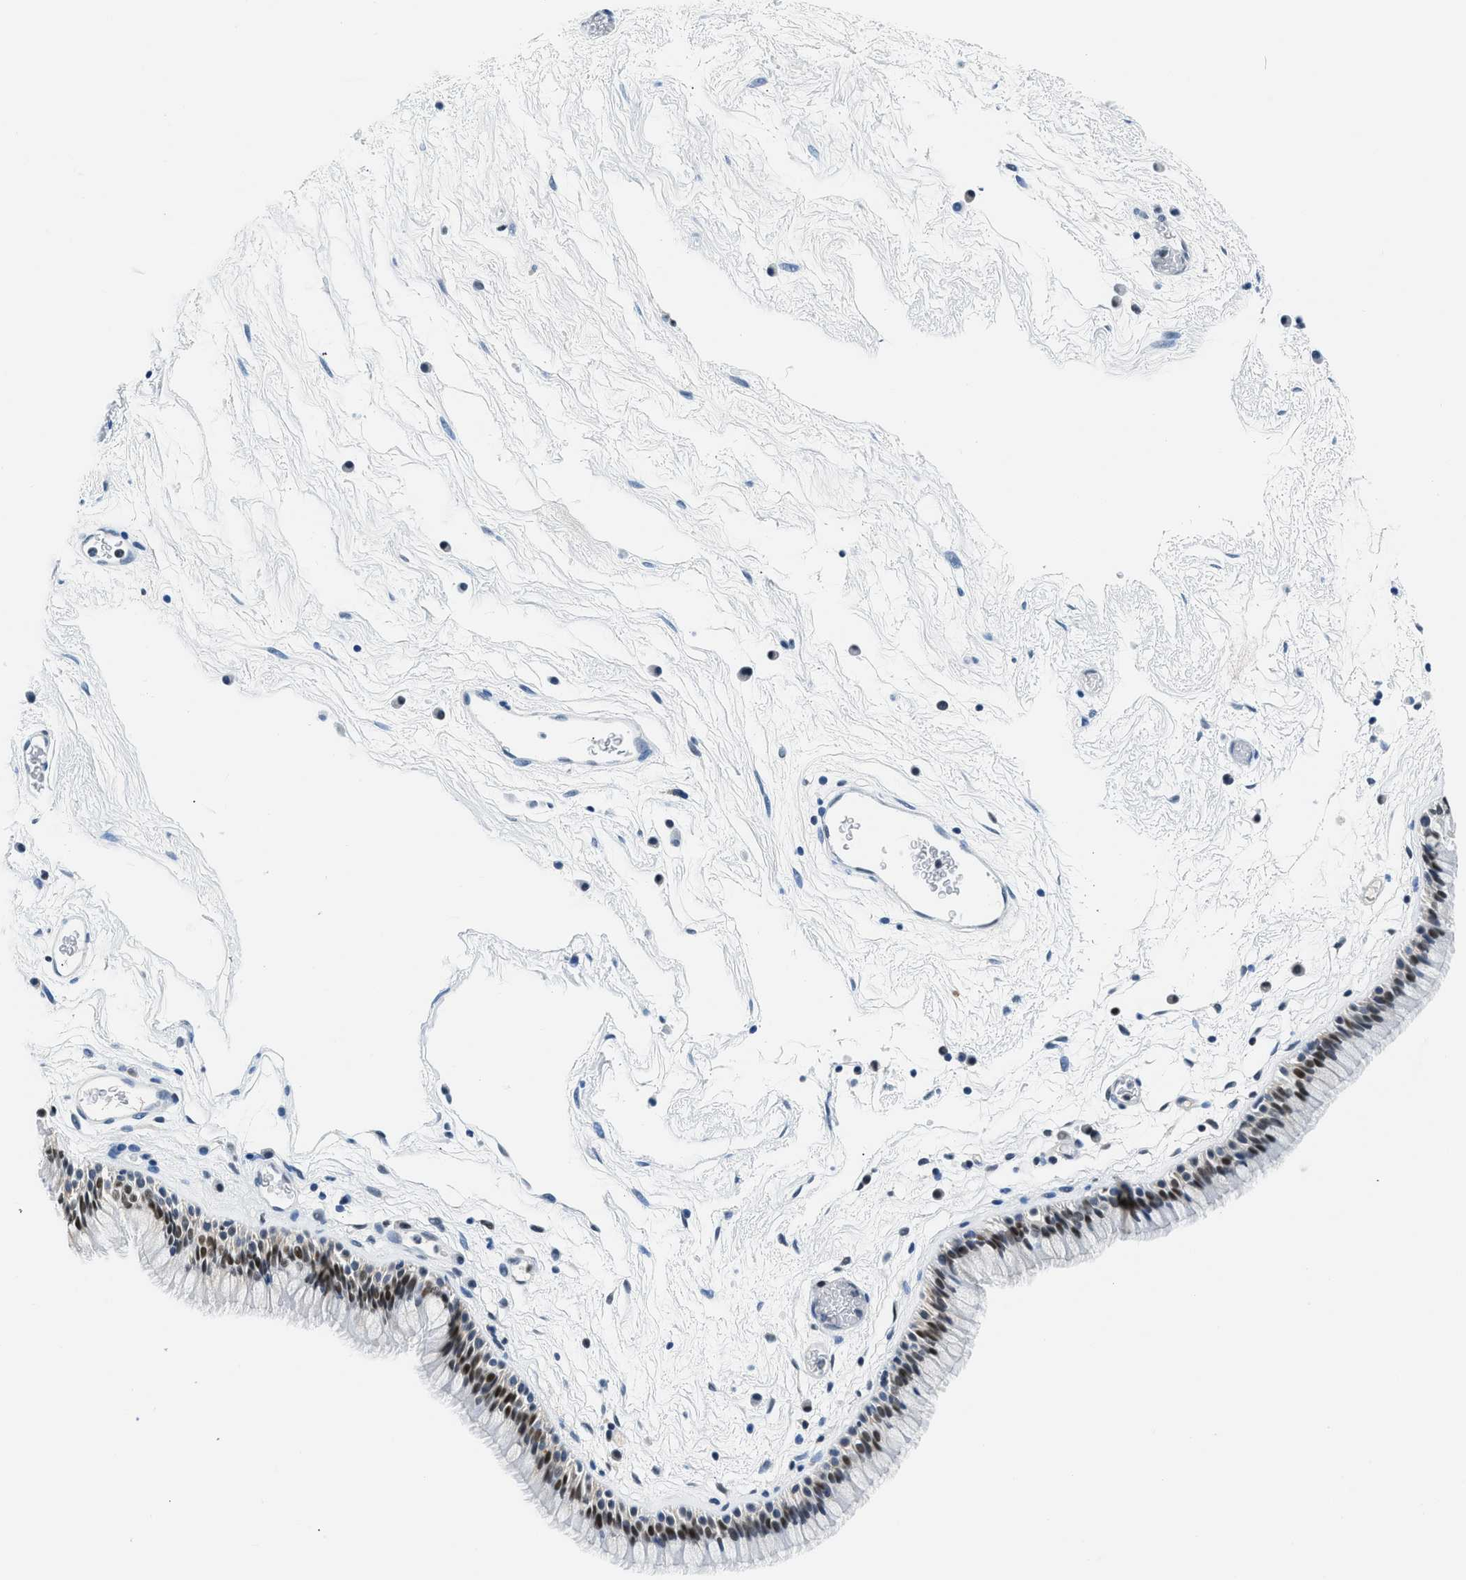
{"staining": {"intensity": "moderate", "quantity": "25%-75%", "location": "nuclear"}, "tissue": "nasopharynx", "cell_type": "Respiratory epithelial cells", "image_type": "normal", "snomed": [{"axis": "morphology", "description": "Normal tissue, NOS"}, {"axis": "morphology", "description": "Inflammation, NOS"}, {"axis": "topography", "description": "Nasopharynx"}], "caption": "Protein positivity by immunohistochemistry reveals moderate nuclear positivity in approximately 25%-75% of respiratory epithelial cells in benign nasopharynx.", "gene": "ALX1", "patient": {"sex": "male", "age": 48}}